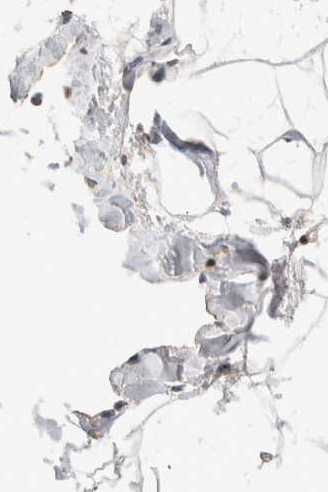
{"staining": {"intensity": "weak", "quantity": "<25%", "location": "cytoplasmic/membranous"}, "tissue": "adipose tissue", "cell_type": "Adipocytes", "image_type": "normal", "snomed": [{"axis": "morphology", "description": "Normal tissue, NOS"}, {"axis": "morphology", "description": "Fibrosis, NOS"}, {"axis": "topography", "description": "Breast"}, {"axis": "topography", "description": "Adipose tissue"}], "caption": "This micrograph is of normal adipose tissue stained with immunohistochemistry to label a protein in brown with the nuclei are counter-stained blue. There is no expression in adipocytes.", "gene": "CDH13", "patient": {"sex": "female", "age": 39}}